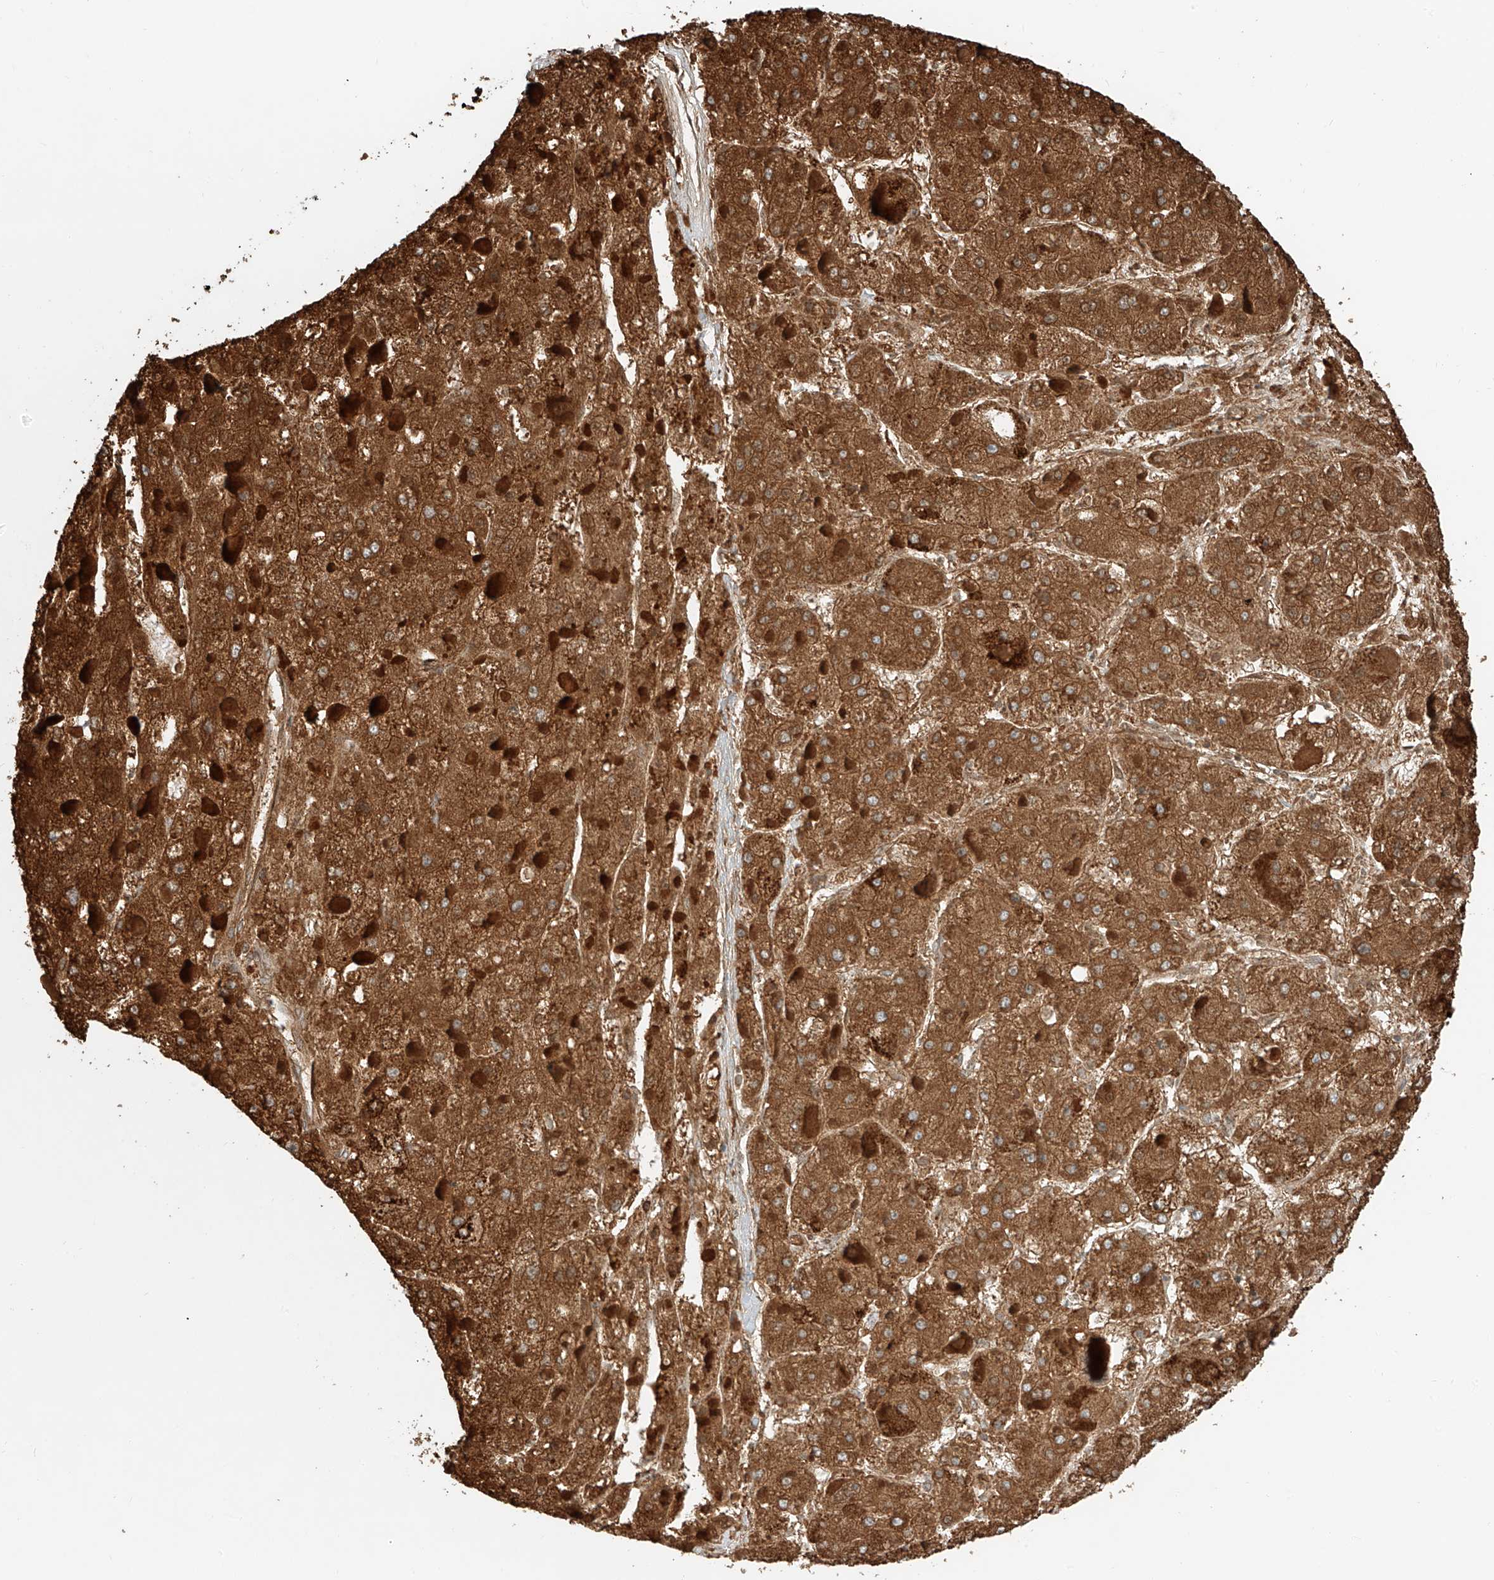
{"staining": {"intensity": "strong", "quantity": ">75%", "location": "cytoplasmic/membranous"}, "tissue": "liver cancer", "cell_type": "Tumor cells", "image_type": "cancer", "snomed": [{"axis": "morphology", "description": "Carcinoma, Hepatocellular, NOS"}, {"axis": "topography", "description": "Liver"}], "caption": "Tumor cells demonstrate strong cytoplasmic/membranous expression in approximately >75% of cells in liver cancer.", "gene": "CEP162", "patient": {"sex": "female", "age": 73}}